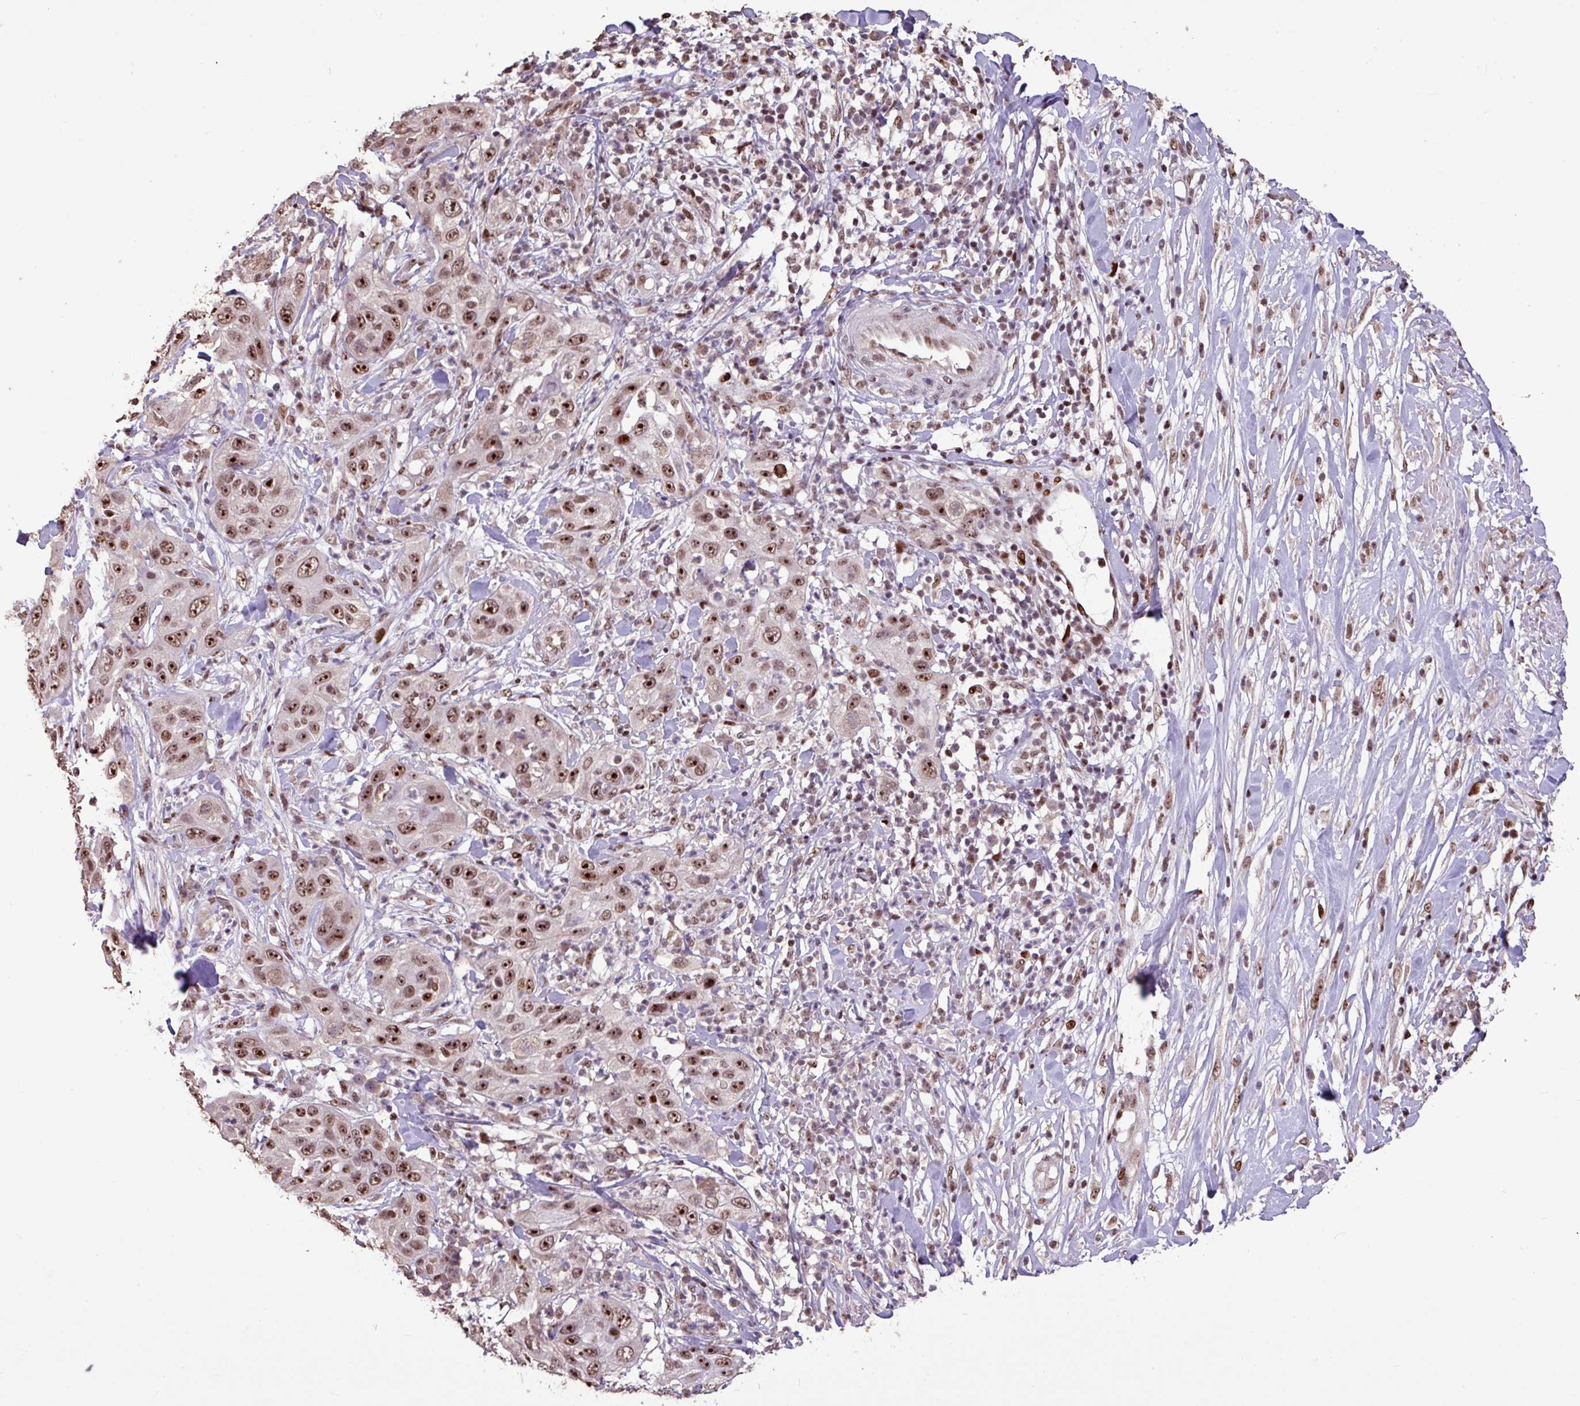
{"staining": {"intensity": "strong", "quantity": ">75%", "location": "nuclear"}, "tissue": "skin cancer", "cell_type": "Tumor cells", "image_type": "cancer", "snomed": [{"axis": "morphology", "description": "Squamous cell carcinoma, NOS"}, {"axis": "topography", "description": "Skin"}], "caption": "Immunohistochemistry (DAB (3,3'-diaminobenzidine)) staining of squamous cell carcinoma (skin) shows strong nuclear protein expression in about >75% of tumor cells.", "gene": "ZNF709", "patient": {"sex": "female", "age": 44}}